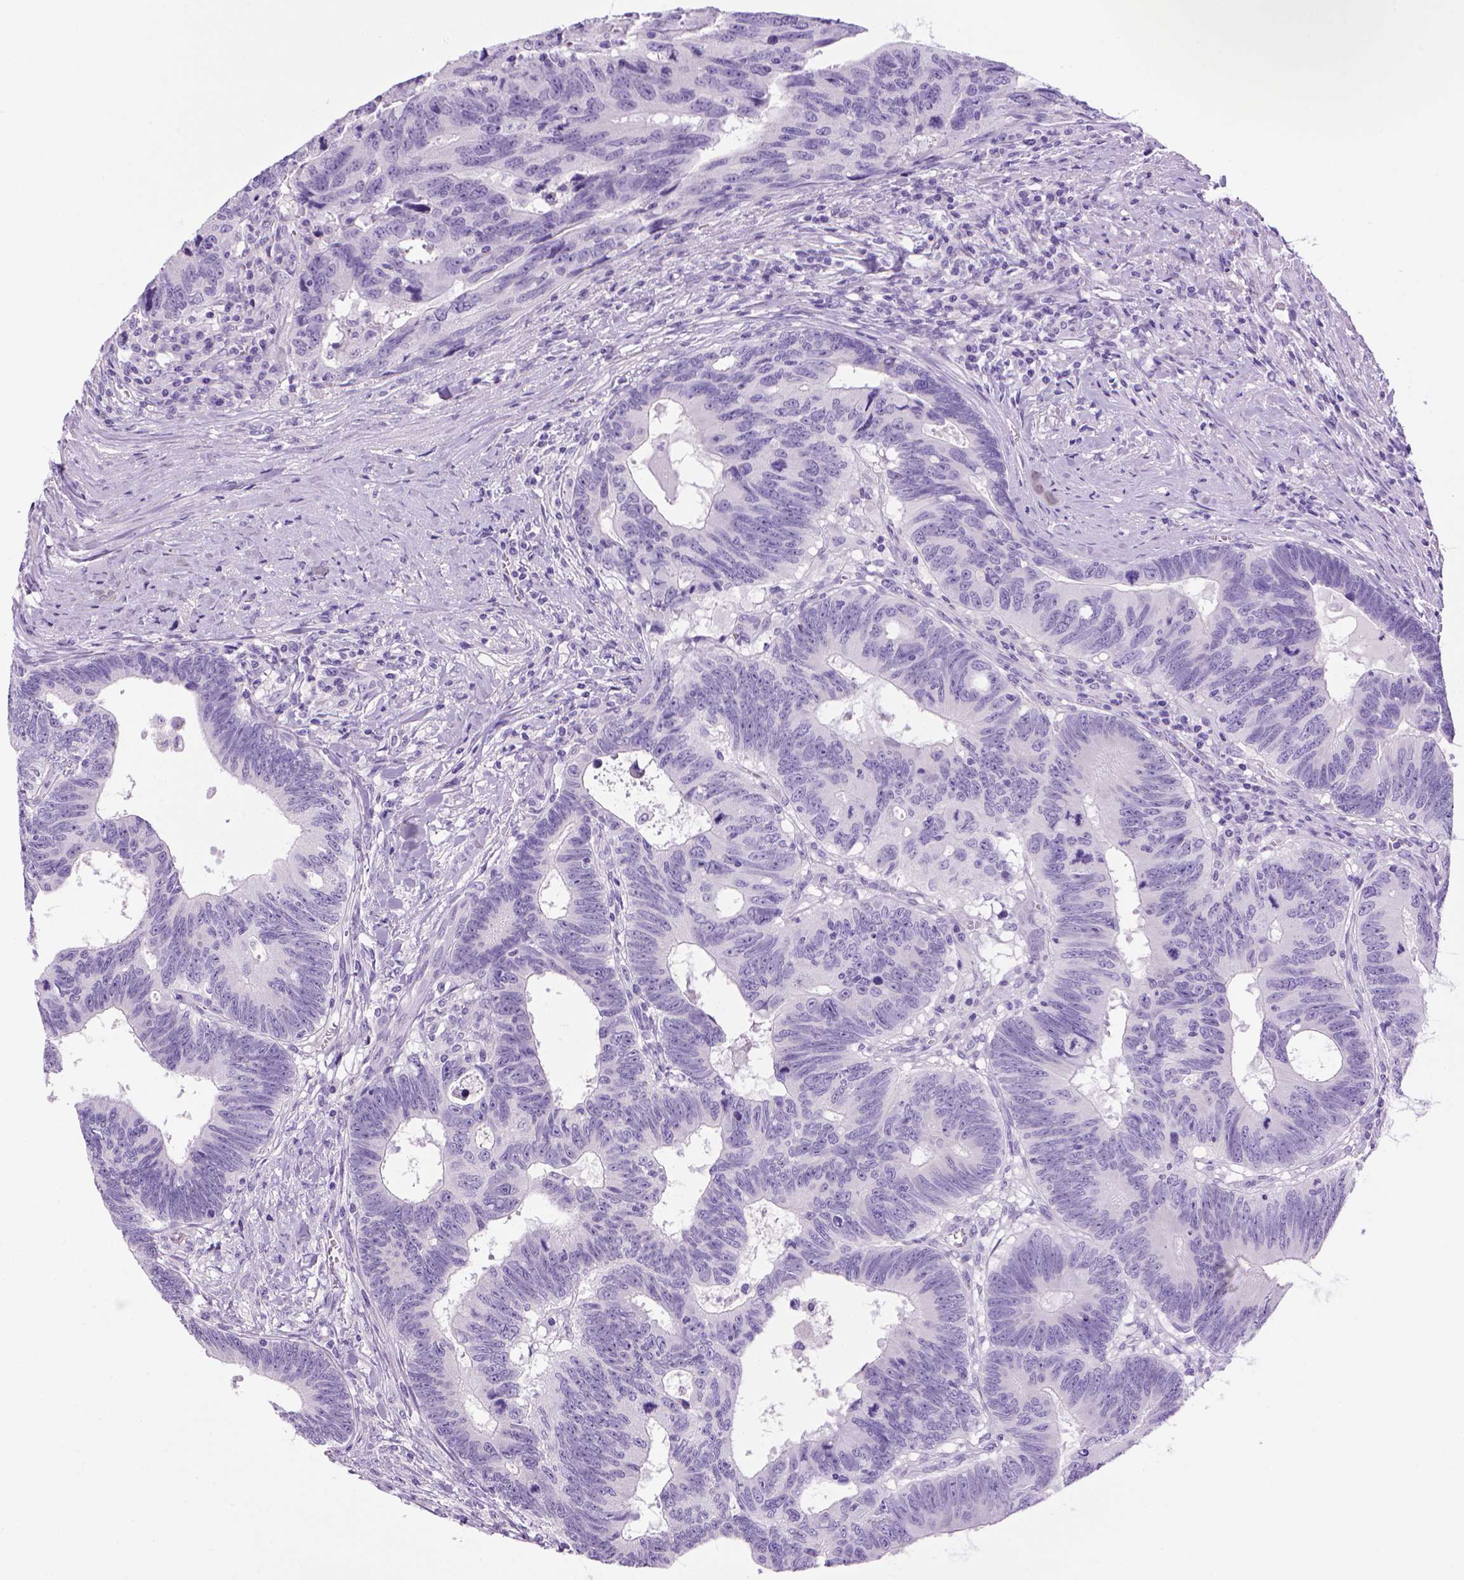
{"staining": {"intensity": "negative", "quantity": "none", "location": "none"}, "tissue": "colorectal cancer", "cell_type": "Tumor cells", "image_type": "cancer", "snomed": [{"axis": "morphology", "description": "Adenocarcinoma, NOS"}, {"axis": "topography", "description": "Colon"}], "caption": "The immunohistochemistry (IHC) photomicrograph has no significant expression in tumor cells of colorectal cancer tissue.", "gene": "SGCG", "patient": {"sex": "female", "age": 77}}